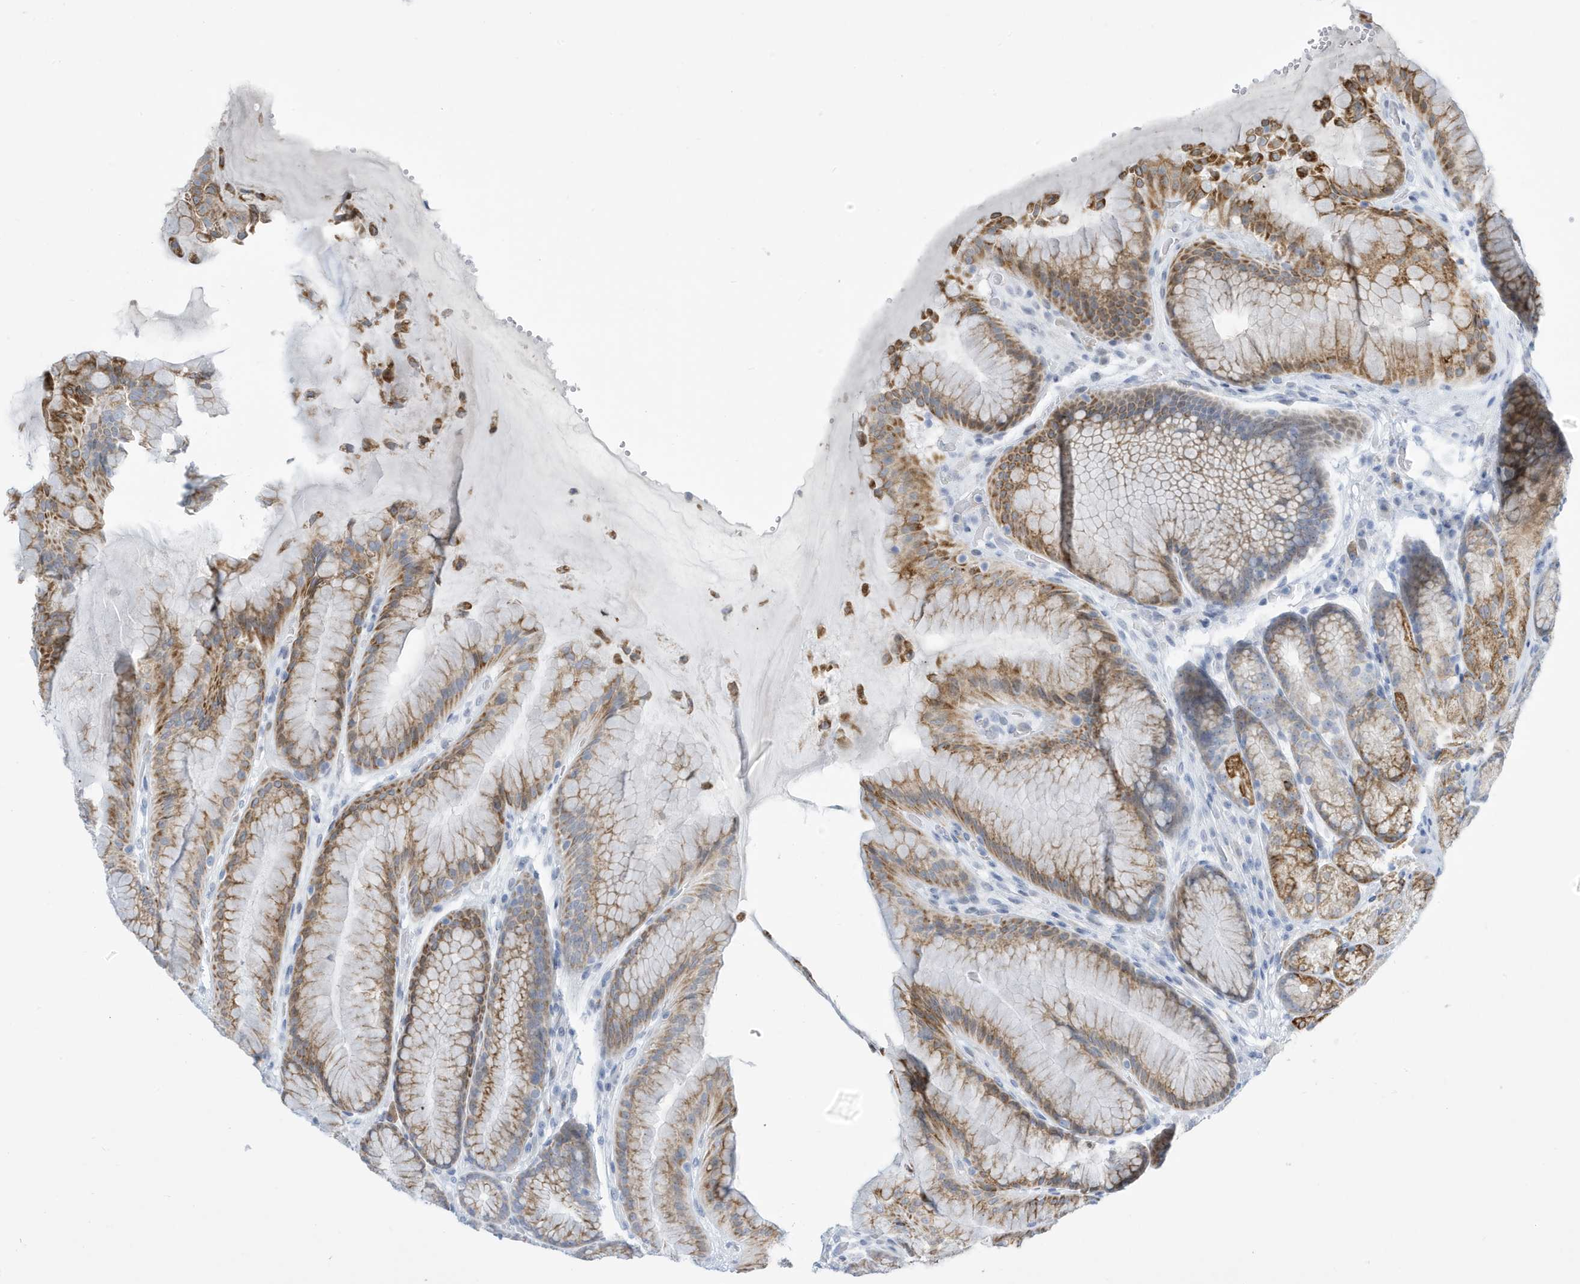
{"staining": {"intensity": "moderate", "quantity": "25%-75%", "location": "cytoplasmic/membranous"}, "tissue": "stomach", "cell_type": "Glandular cells", "image_type": "normal", "snomed": [{"axis": "morphology", "description": "Normal tissue, NOS"}, {"axis": "topography", "description": "Stomach"}], "caption": "Immunohistochemical staining of benign human stomach displays medium levels of moderate cytoplasmic/membranous staining in approximately 25%-75% of glandular cells.", "gene": "SEMA3F", "patient": {"sex": "male", "age": 57}}